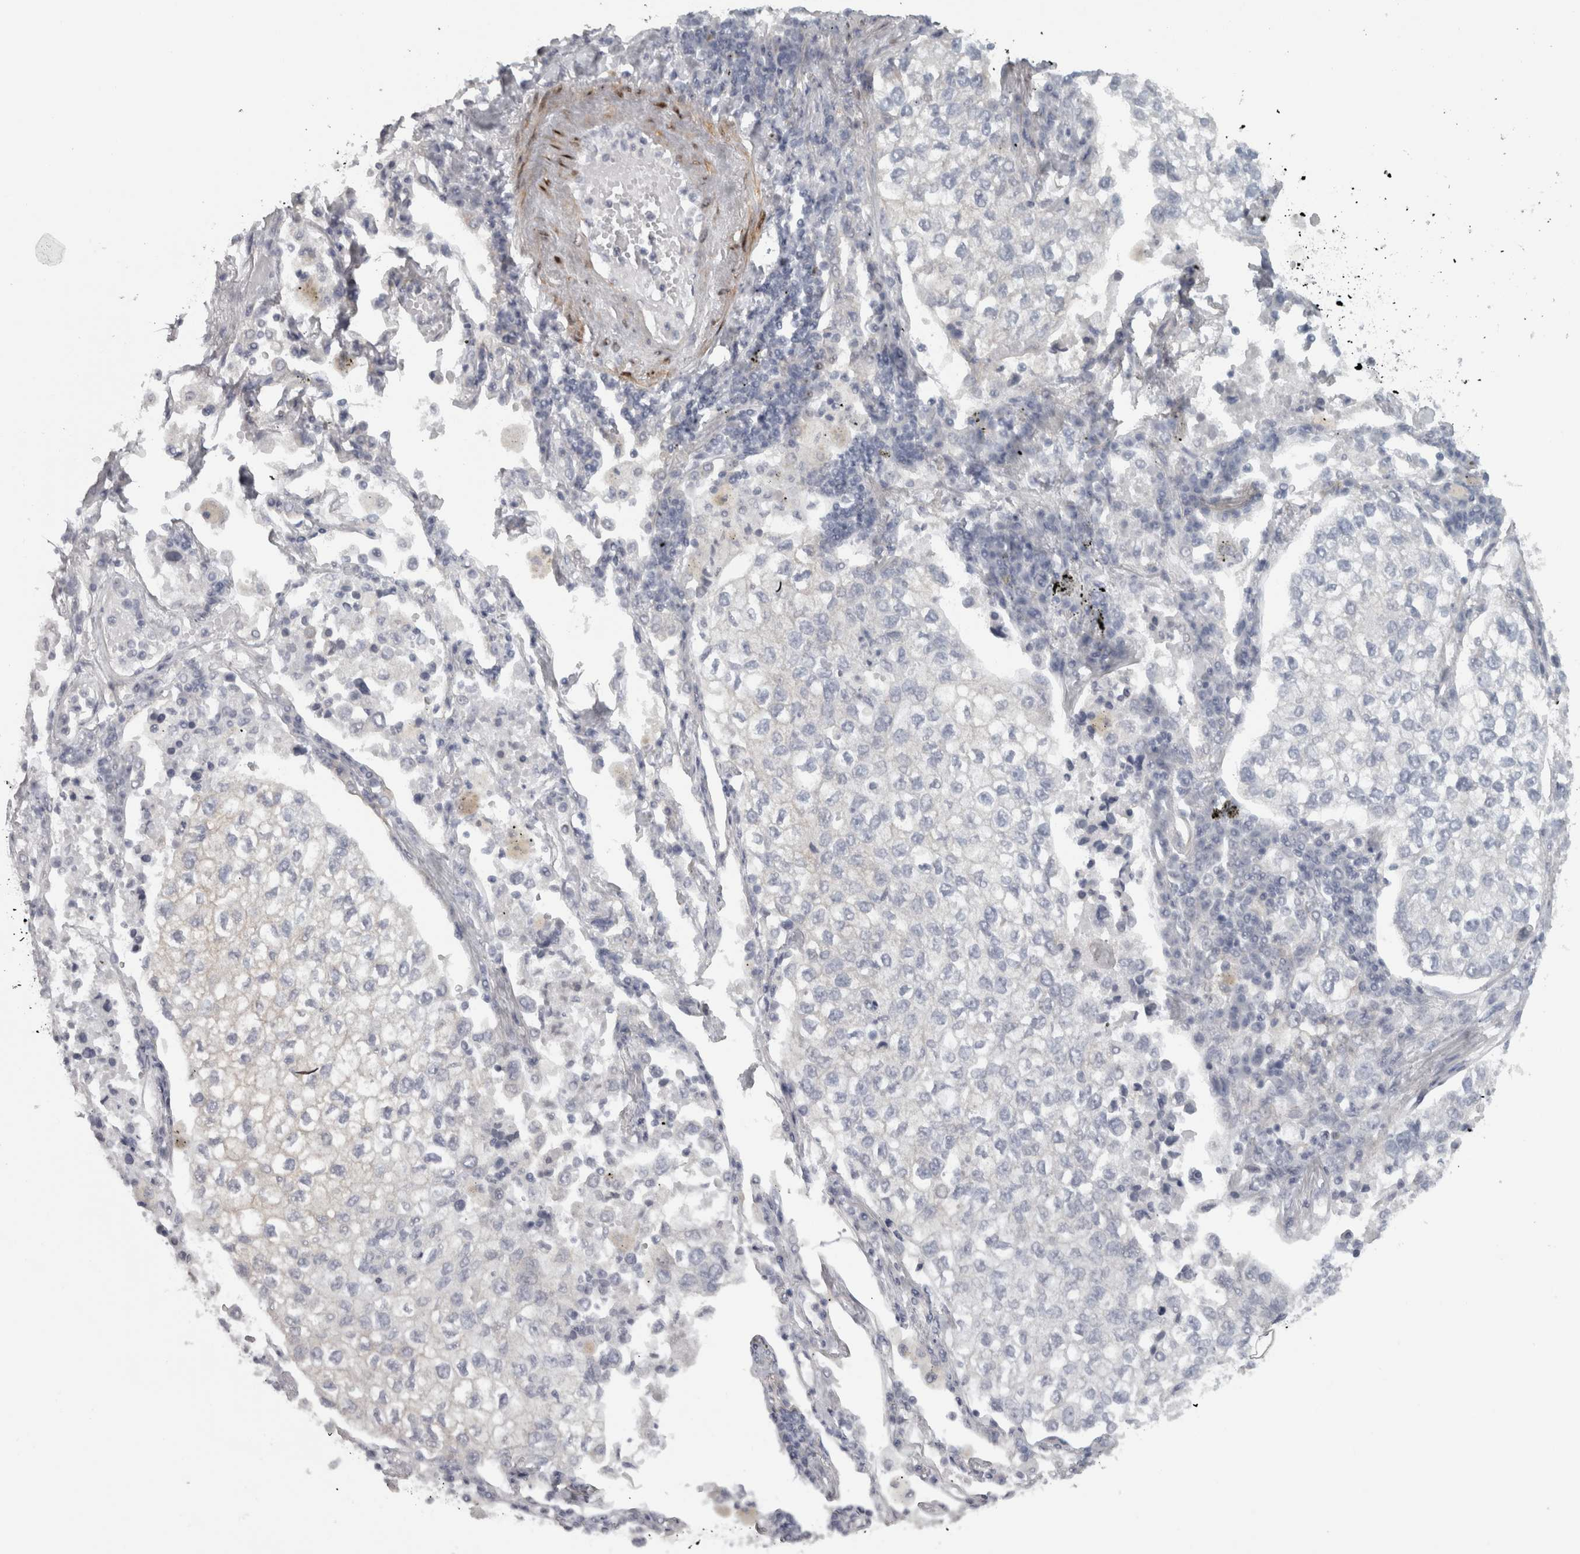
{"staining": {"intensity": "negative", "quantity": "none", "location": "none"}, "tissue": "lung cancer", "cell_type": "Tumor cells", "image_type": "cancer", "snomed": [{"axis": "morphology", "description": "Adenocarcinoma, NOS"}, {"axis": "topography", "description": "Lung"}], "caption": "The immunohistochemistry image has no significant expression in tumor cells of lung cancer (adenocarcinoma) tissue.", "gene": "PPP1R12B", "patient": {"sex": "male", "age": 63}}